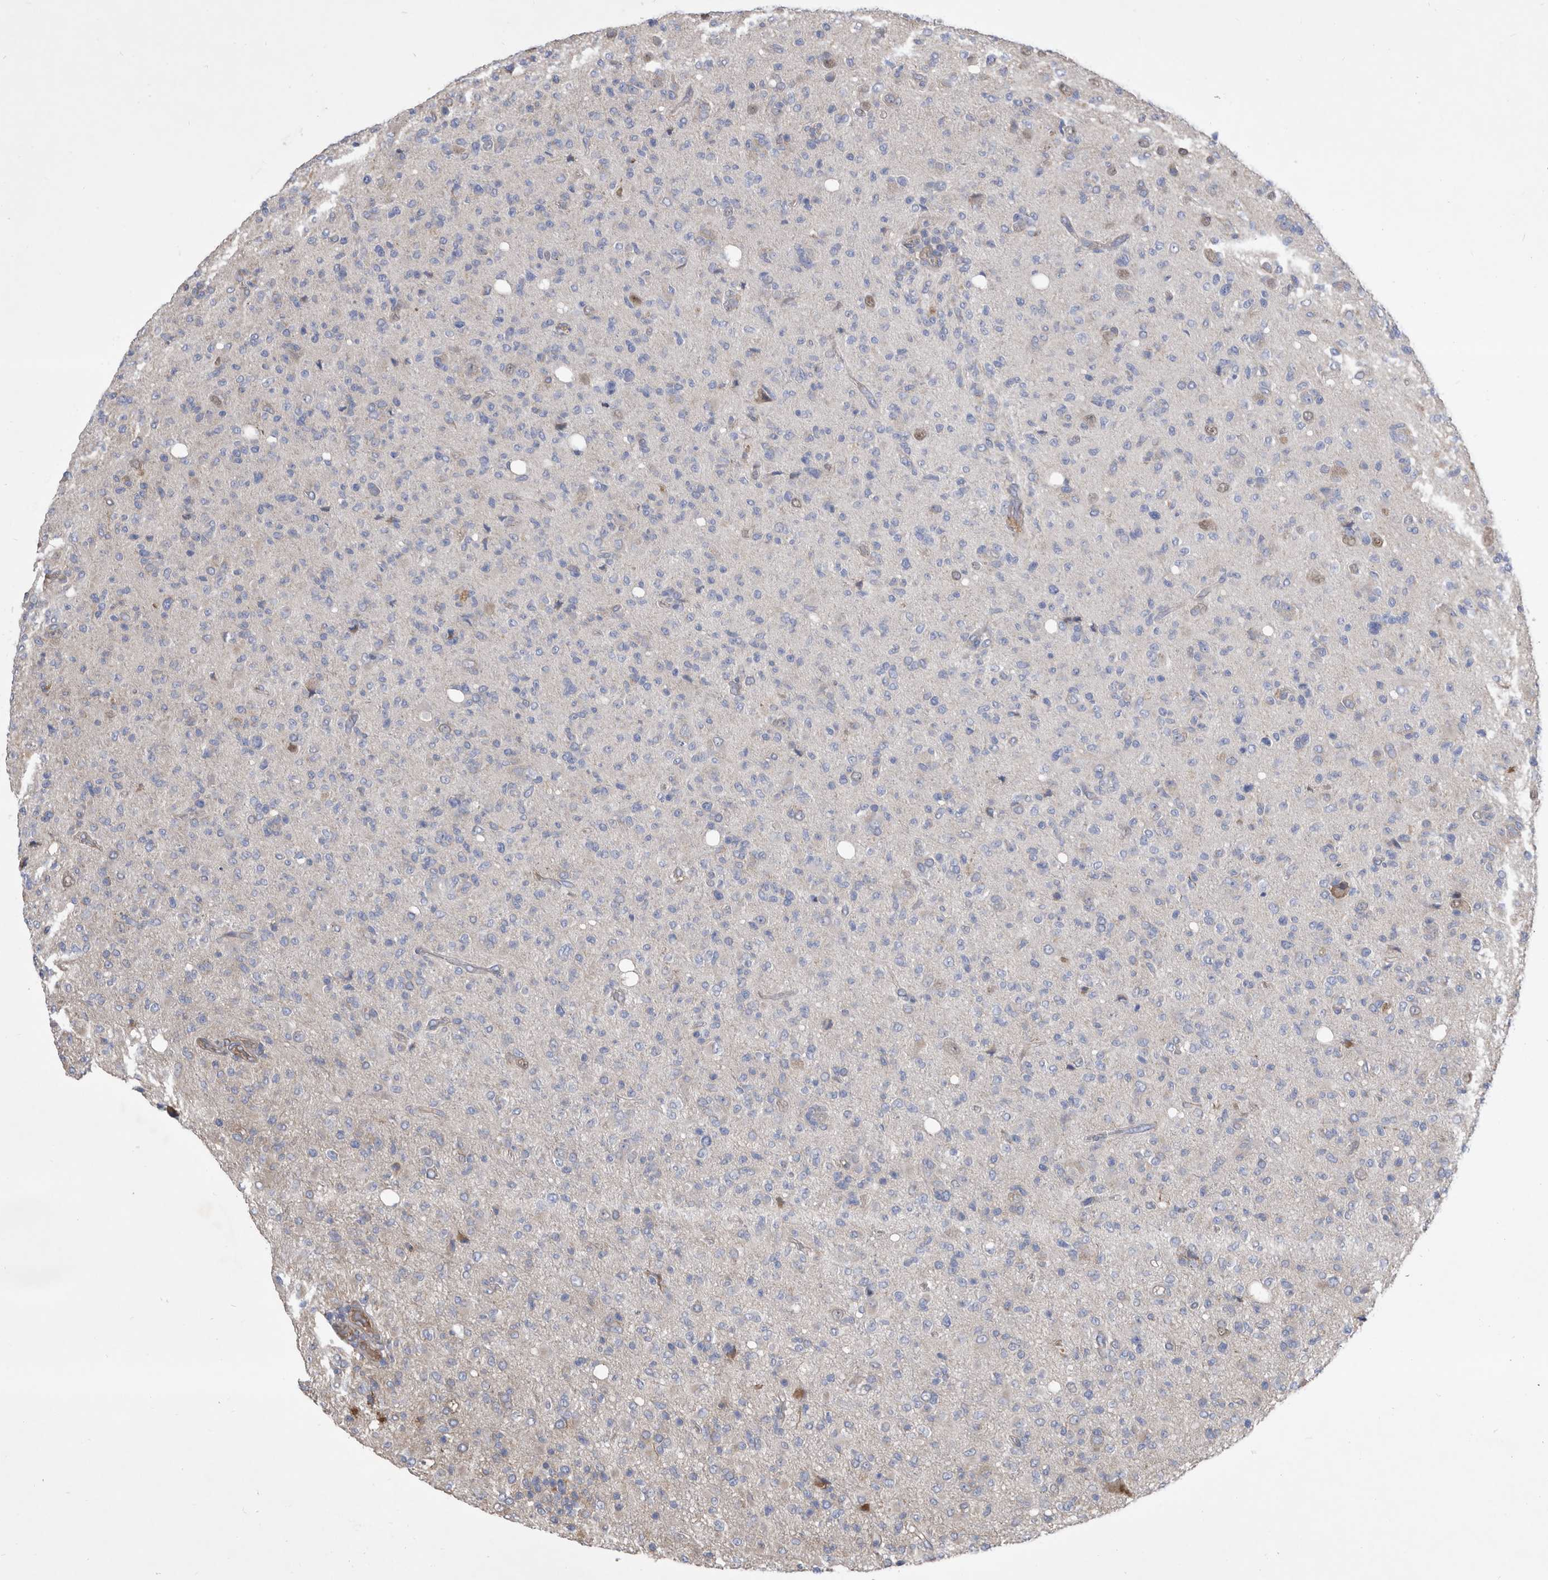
{"staining": {"intensity": "negative", "quantity": "none", "location": "none"}, "tissue": "glioma", "cell_type": "Tumor cells", "image_type": "cancer", "snomed": [{"axis": "morphology", "description": "Glioma, malignant, High grade"}, {"axis": "topography", "description": "Brain"}], "caption": "Malignant glioma (high-grade) stained for a protein using immunohistochemistry (IHC) displays no positivity tumor cells.", "gene": "ATP13A3", "patient": {"sex": "female", "age": 57}}